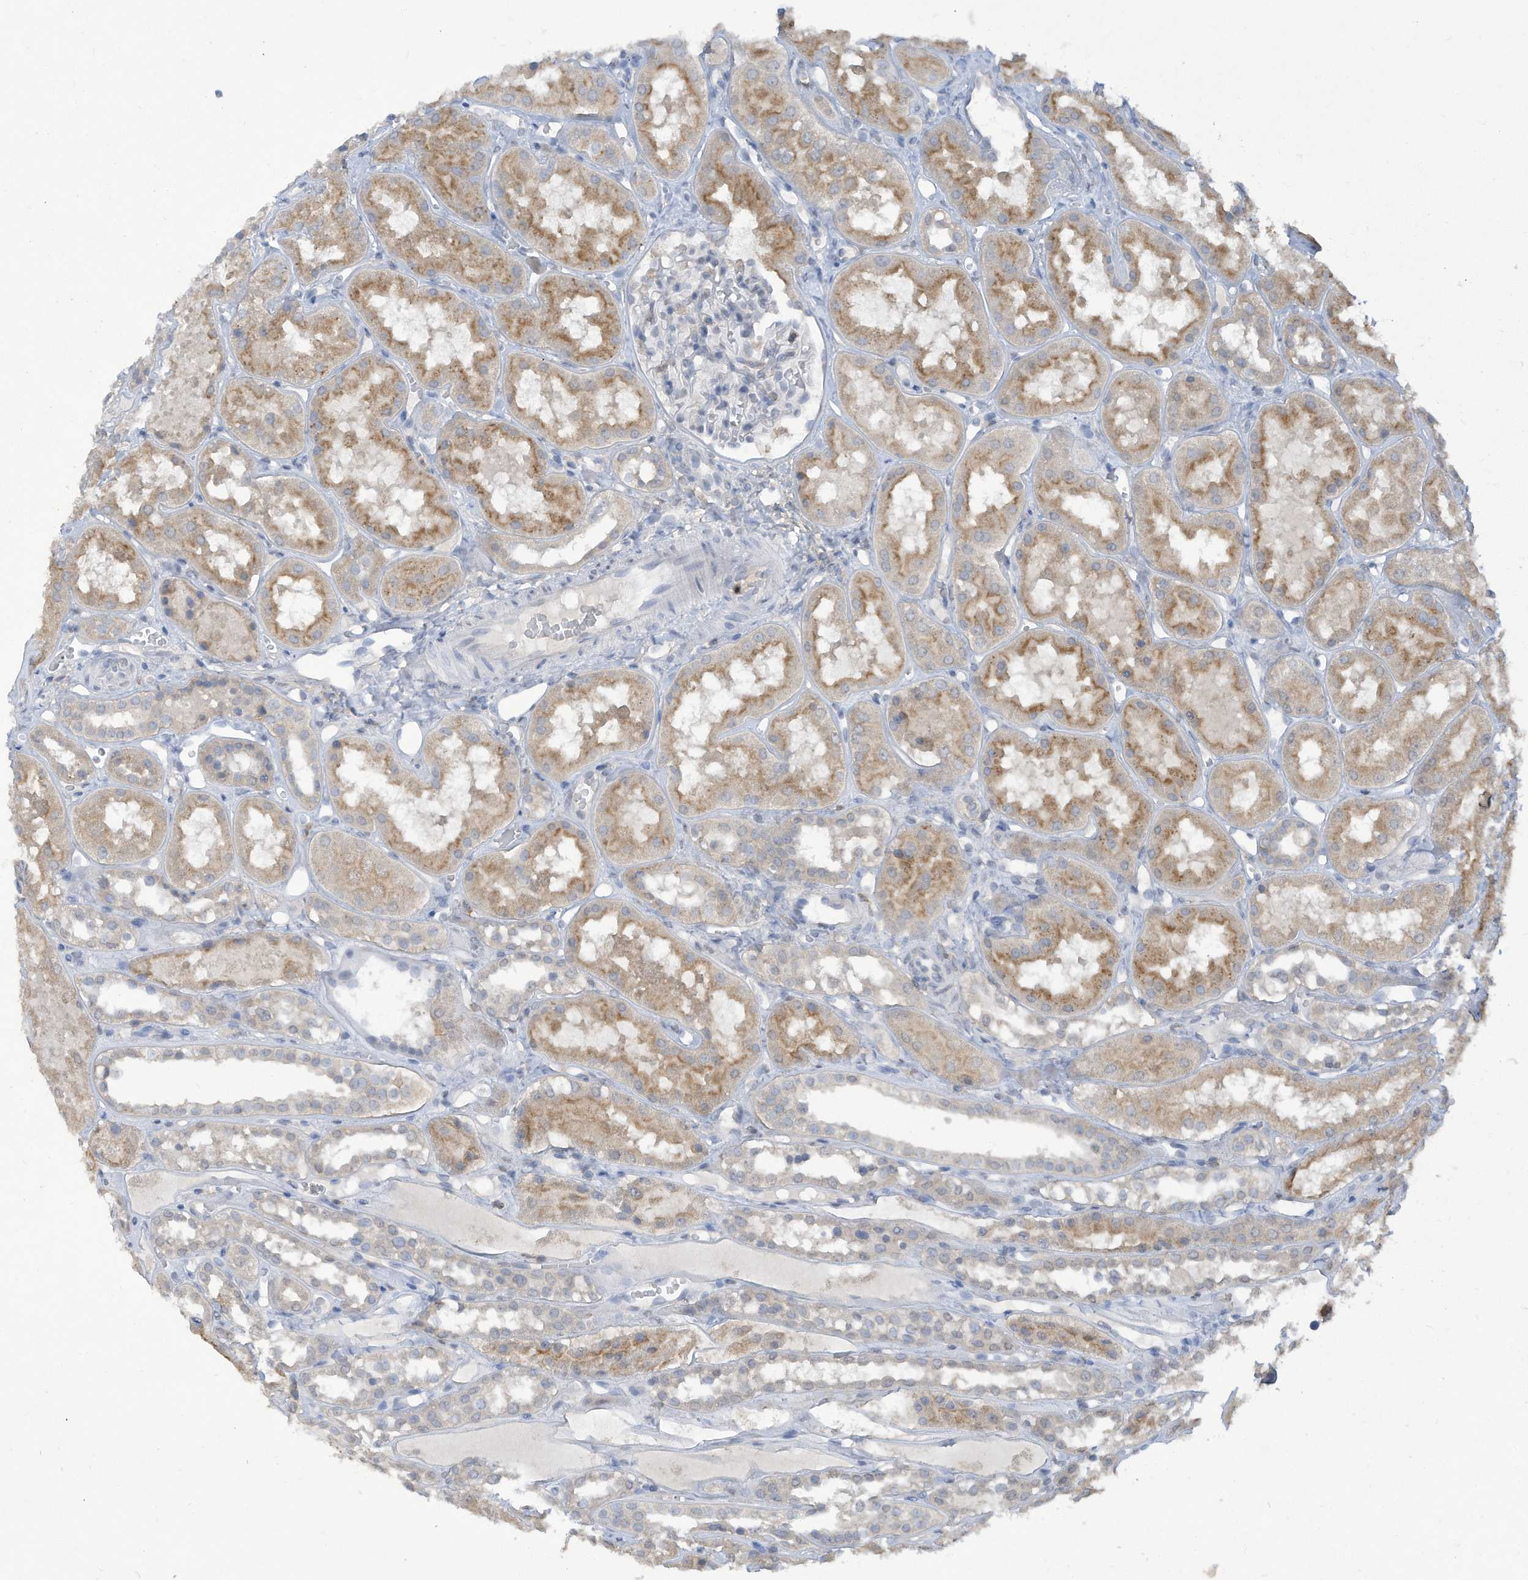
{"staining": {"intensity": "negative", "quantity": "none", "location": "none"}, "tissue": "kidney", "cell_type": "Cells in glomeruli", "image_type": "normal", "snomed": [{"axis": "morphology", "description": "Normal tissue, NOS"}, {"axis": "topography", "description": "Kidney"}], "caption": "Benign kidney was stained to show a protein in brown. There is no significant positivity in cells in glomeruli. (Brightfield microscopy of DAB IHC at high magnification).", "gene": "HAS3", "patient": {"sex": "male", "age": 16}}